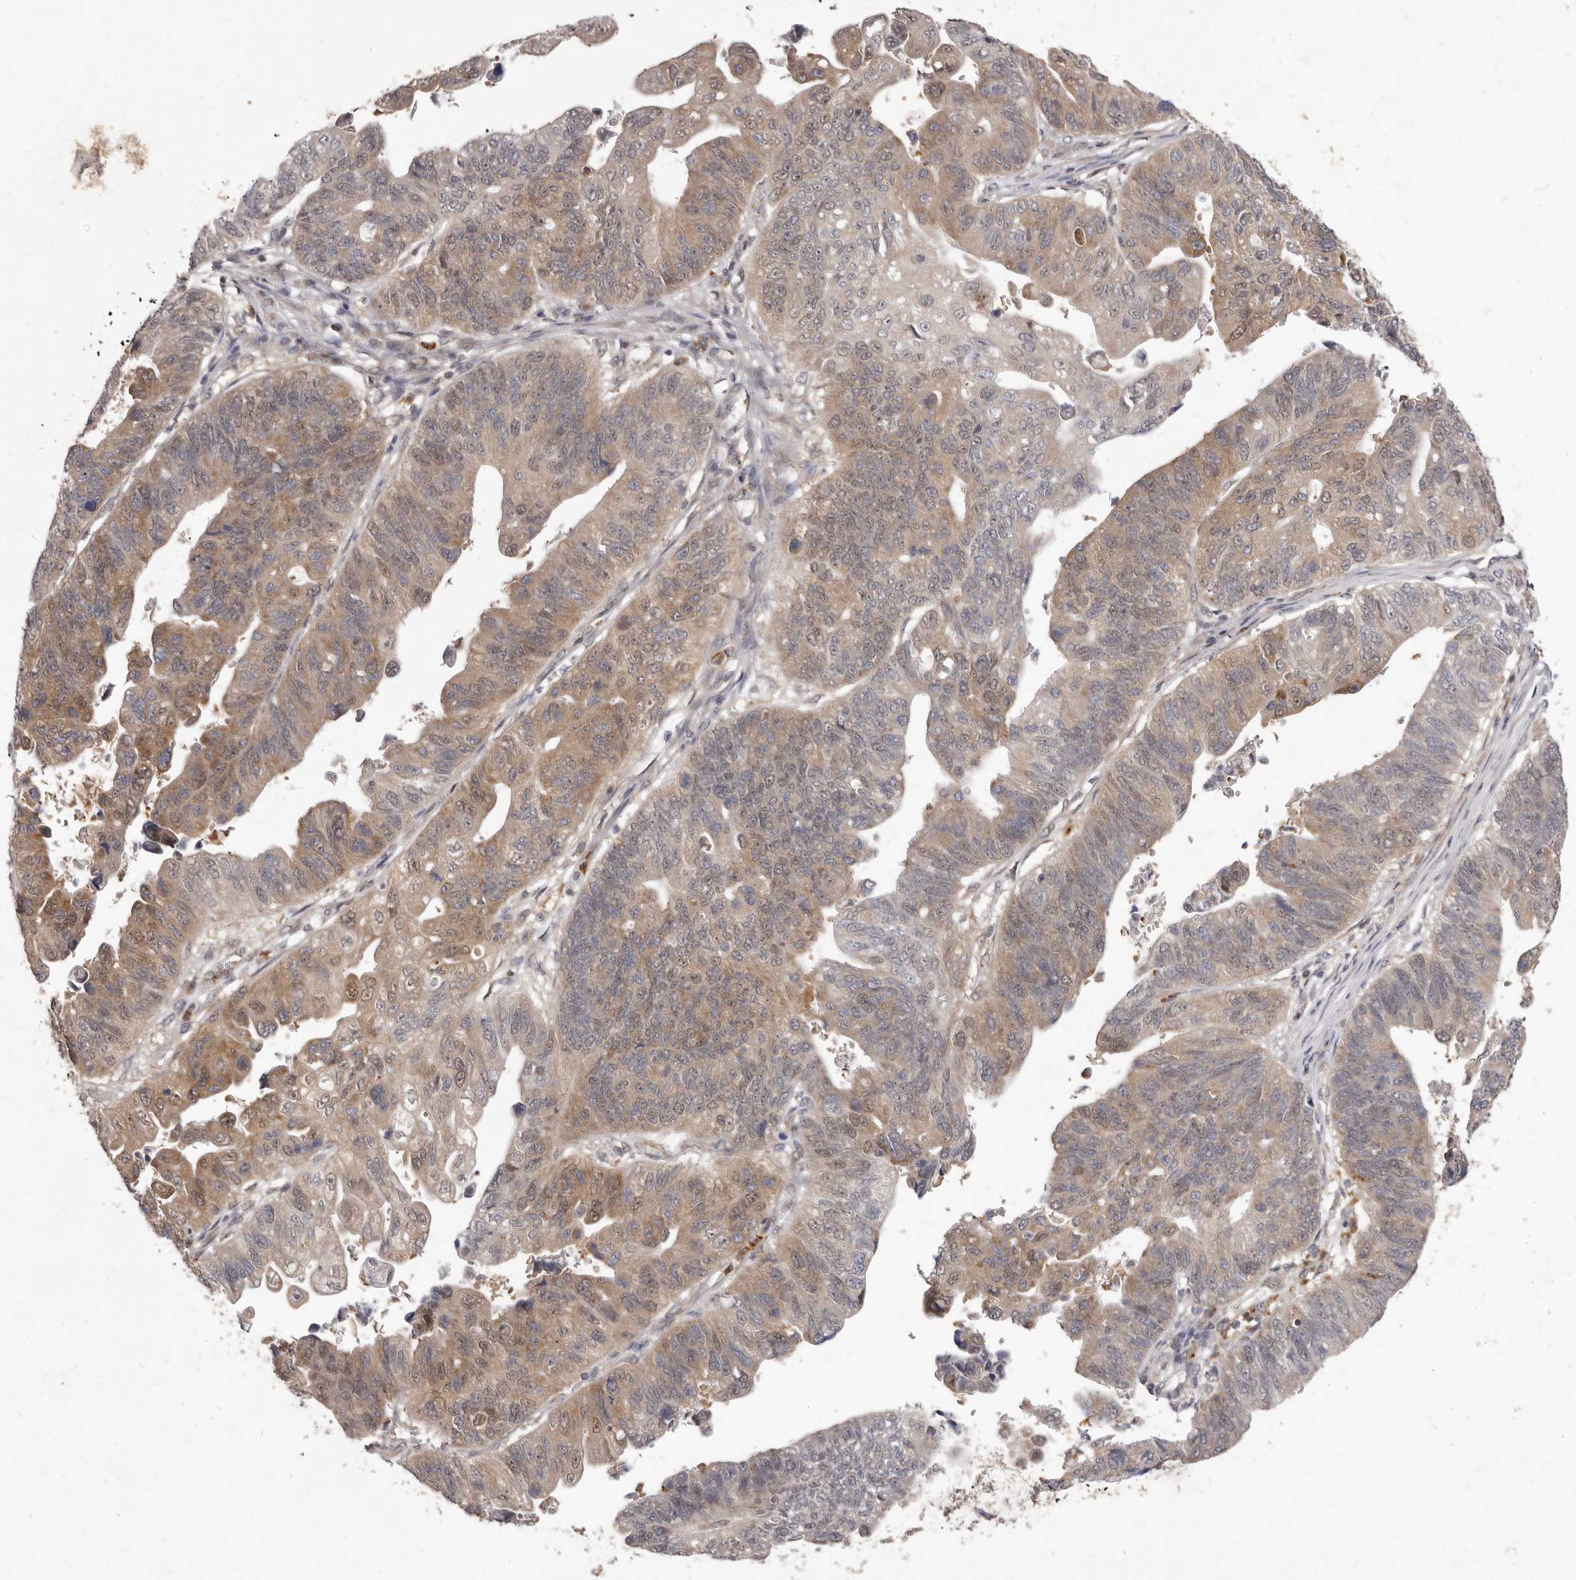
{"staining": {"intensity": "moderate", "quantity": "25%-75%", "location": "cytoplasmic/membranous,nuclear"}, "tissue": "stomach cancer", "cell_type": "Tumor cells", "image_type": "cancer", "snomed": [{"axis": "morphology", "description": "Adenocarcinoma, NOS"}, {"axis": "topography", "description": "Stomach"}], "caption": "High-power microscopy captured an IHC histopathology image of stomach adenocarcinoma, revealing moderate cytoplasmic/membranous and nuclear positivity in approximately 25%-75% of tumor cells. Using DAB (brown) and hematoxylin (blue) stains, captured at high magnification using brightfield microscopy.", "gene": "ACLY", "patient": {"sex": "male", "age": 59}}